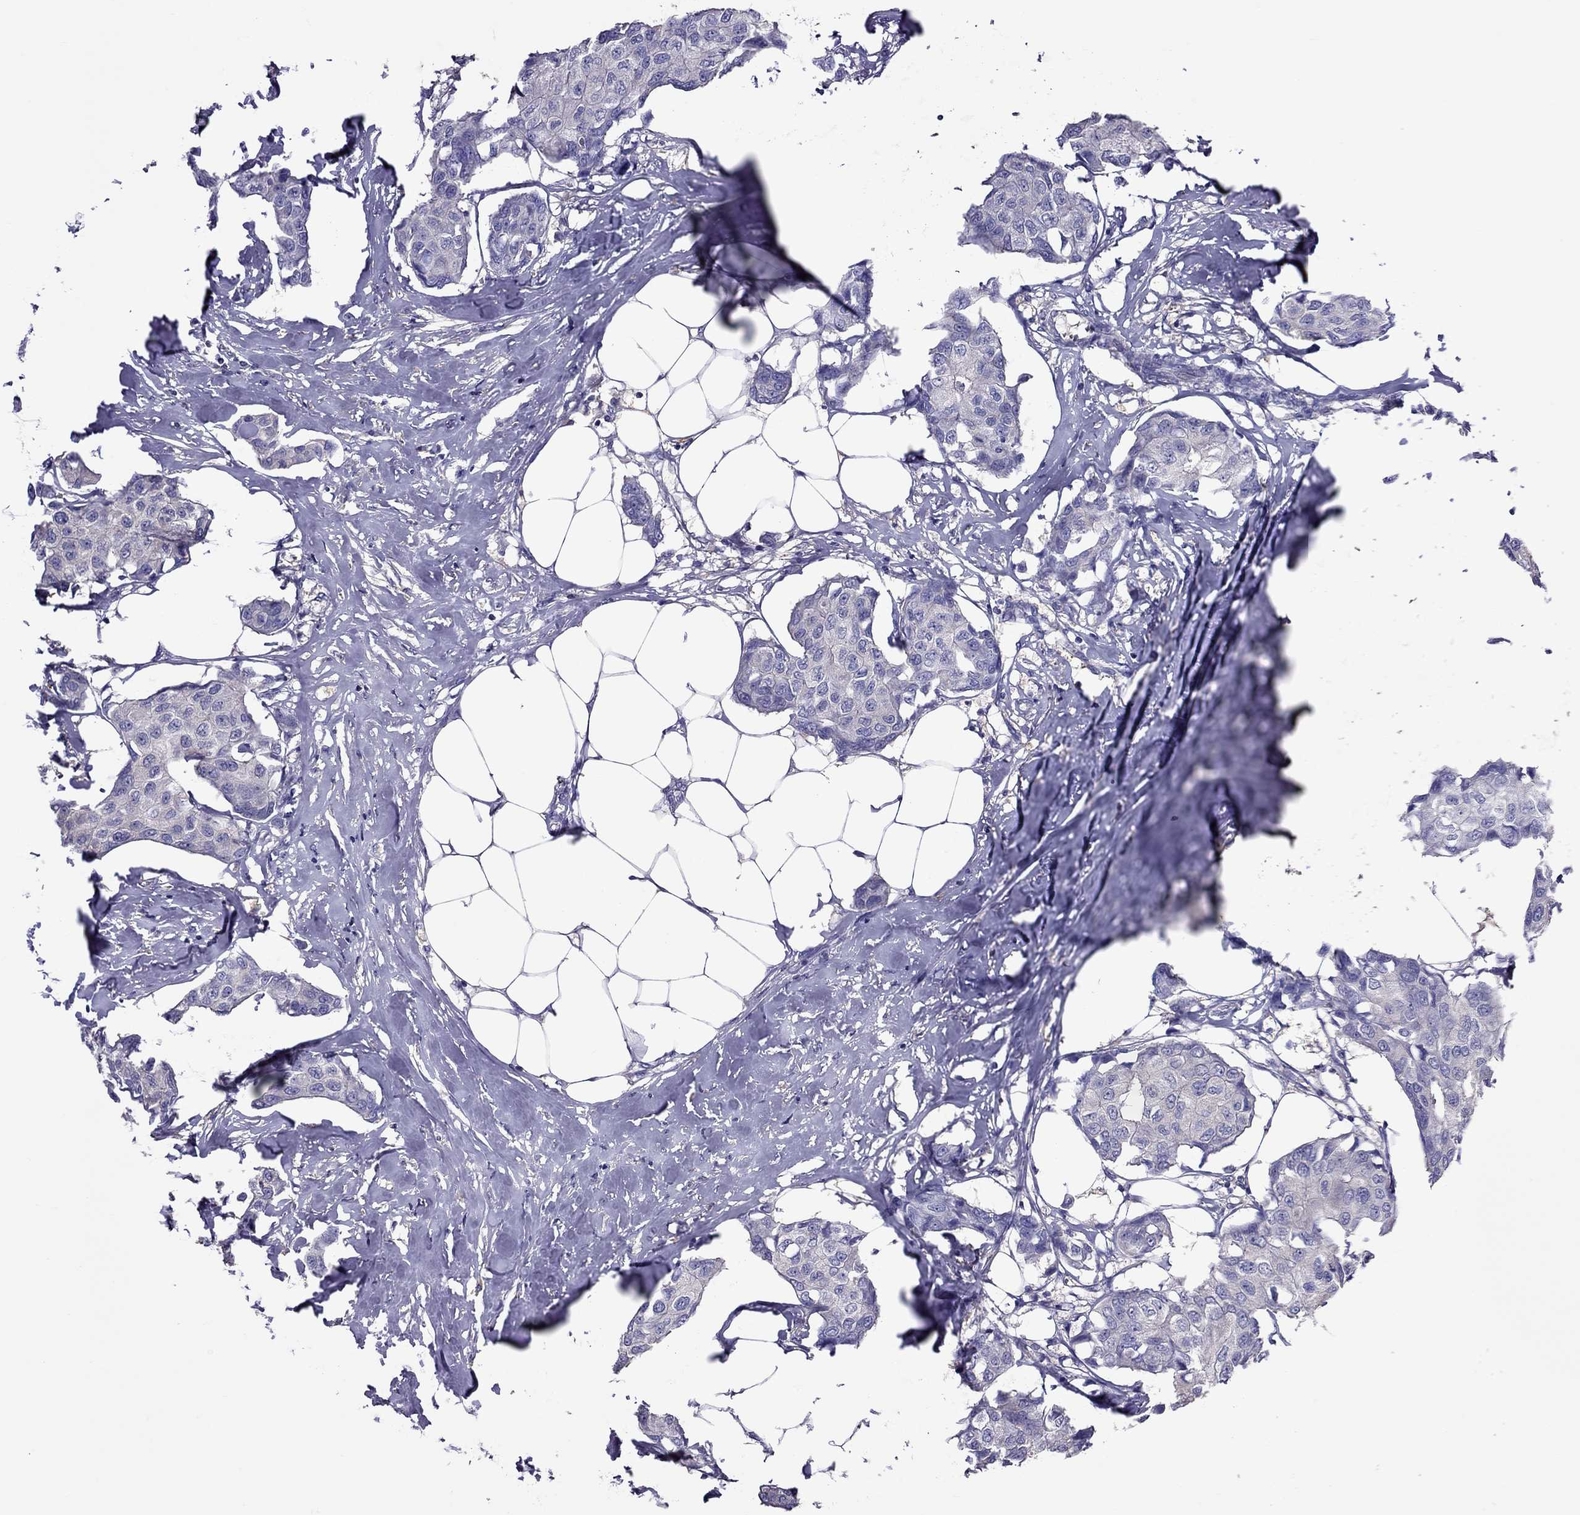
{"staining": {"intensity": "negative", "quantity": "none", "location": "none"}, "tissue": "breast cancer", "cell_type": "Tumor cells", "image_type": "cancer", "snomed": [{"axis": "morphology", "description": "Duct carcinoma"}, {"axis": "topography", "description": "Breast"}], "caption": "This photomicrograph is of breast infiltrating ductal carcinoma stained with IHC to label a protein in brown with the nuclei are counter-stained blue. There is no positivity in tumor cells.", "gene": "TEX22", "patient": {"sex": "female", "age": 80}}